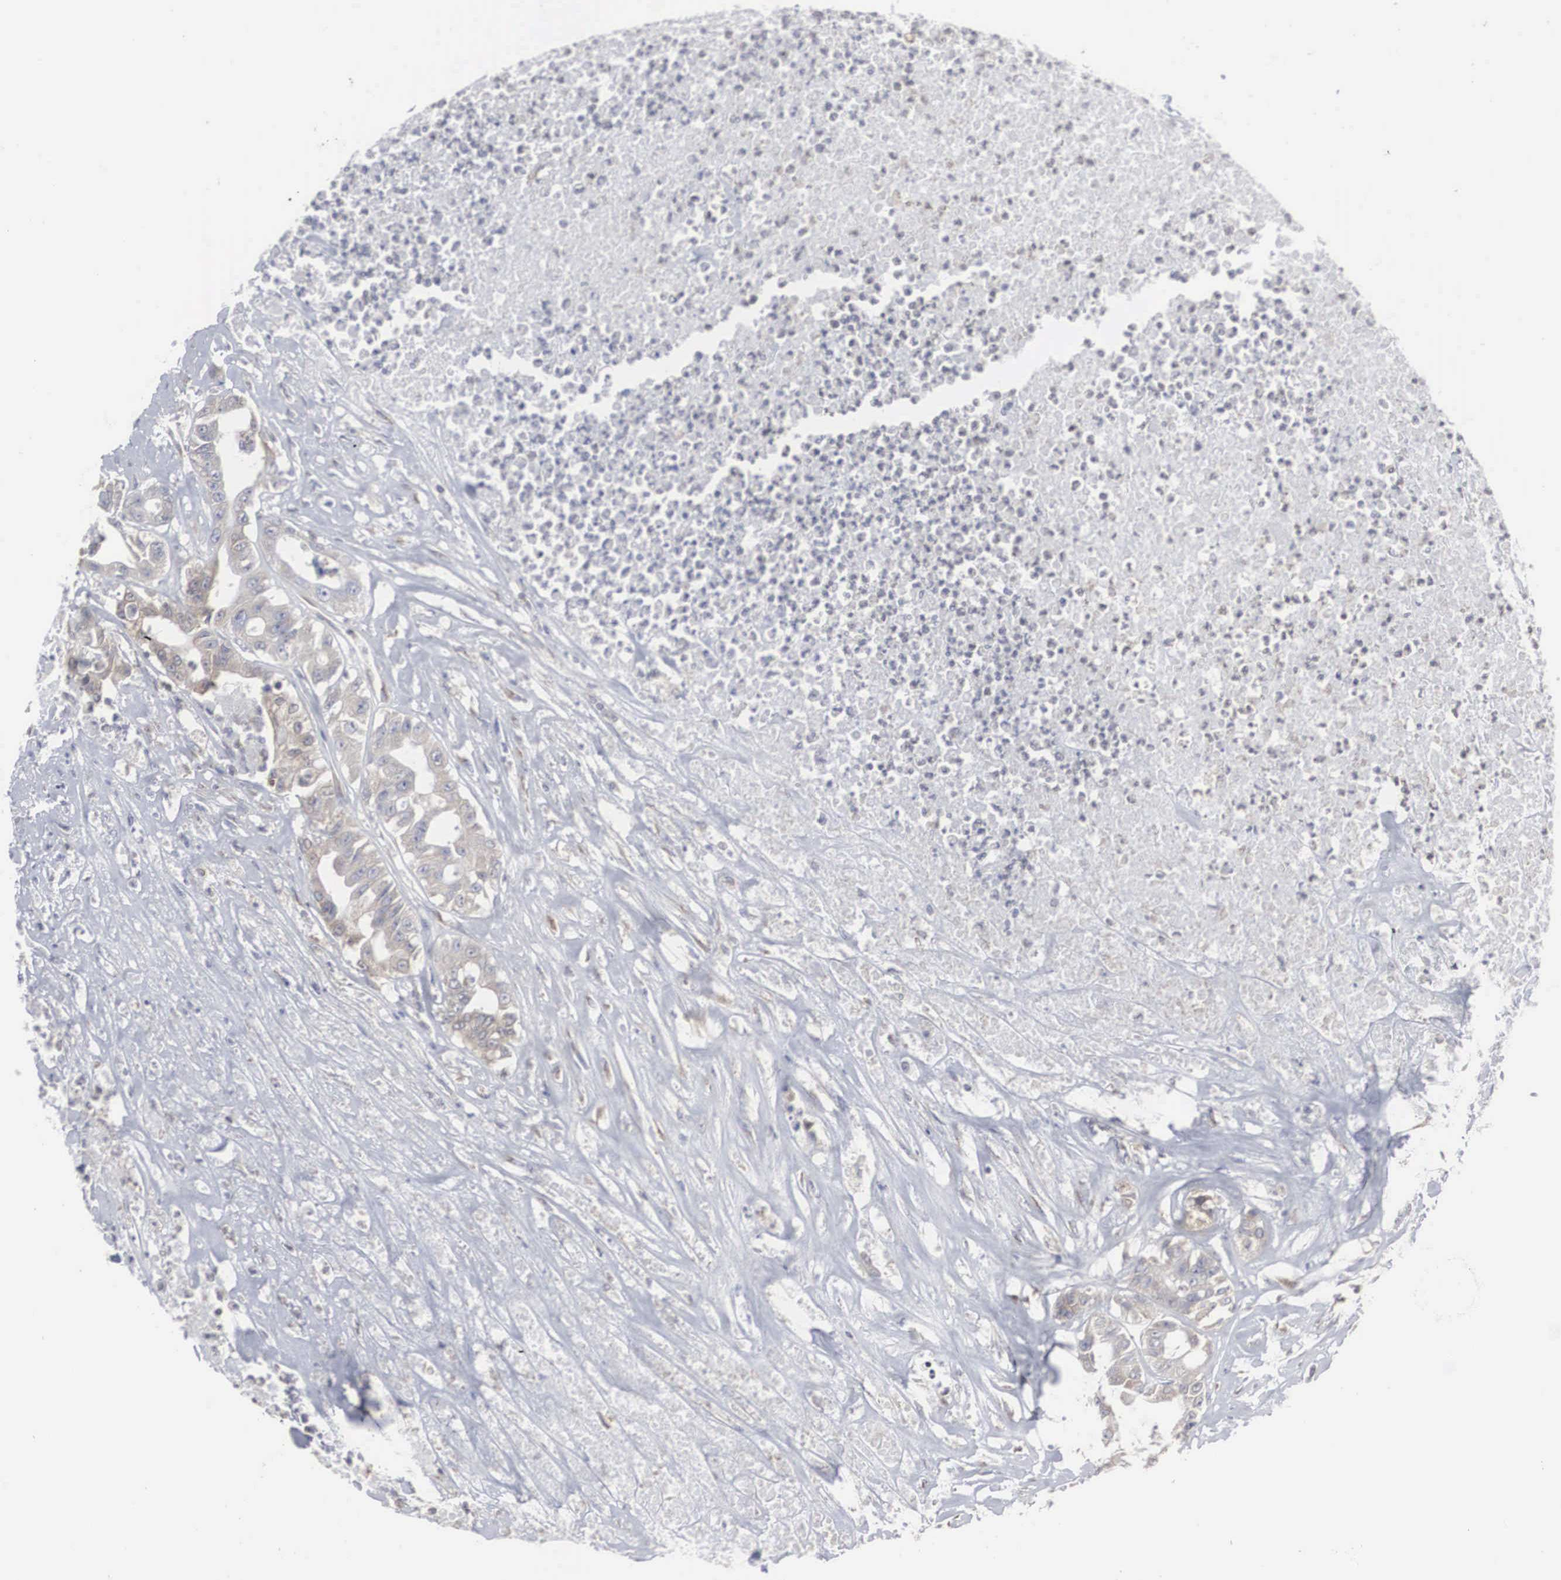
{"staining": {"intensity": "moderate", "quantity": ">75%", "location": "cytoplasmic/membranous"}, "tissue": "colorectal cancer", "cell_type": "Tumor cells", "image_type": "cancer", "snomed": [{"axis": "morphology", "description": "Adenocarcinoma, NOS"}, {"axis": "topography", "description": "Colon"}], "caption": "Adenocarcinoma (colorectal) stained for a protein exhibits moderate cytoplasmic/membranous positivity in tumor cells. (Stains: DAB (3,3'-diaminobenzidine) in brown, nuclei in blue, Microscopy: brightfield microscopy at high magnification).", "gene": "MIA2", "patient": {"sex": "female", "age": 70}}